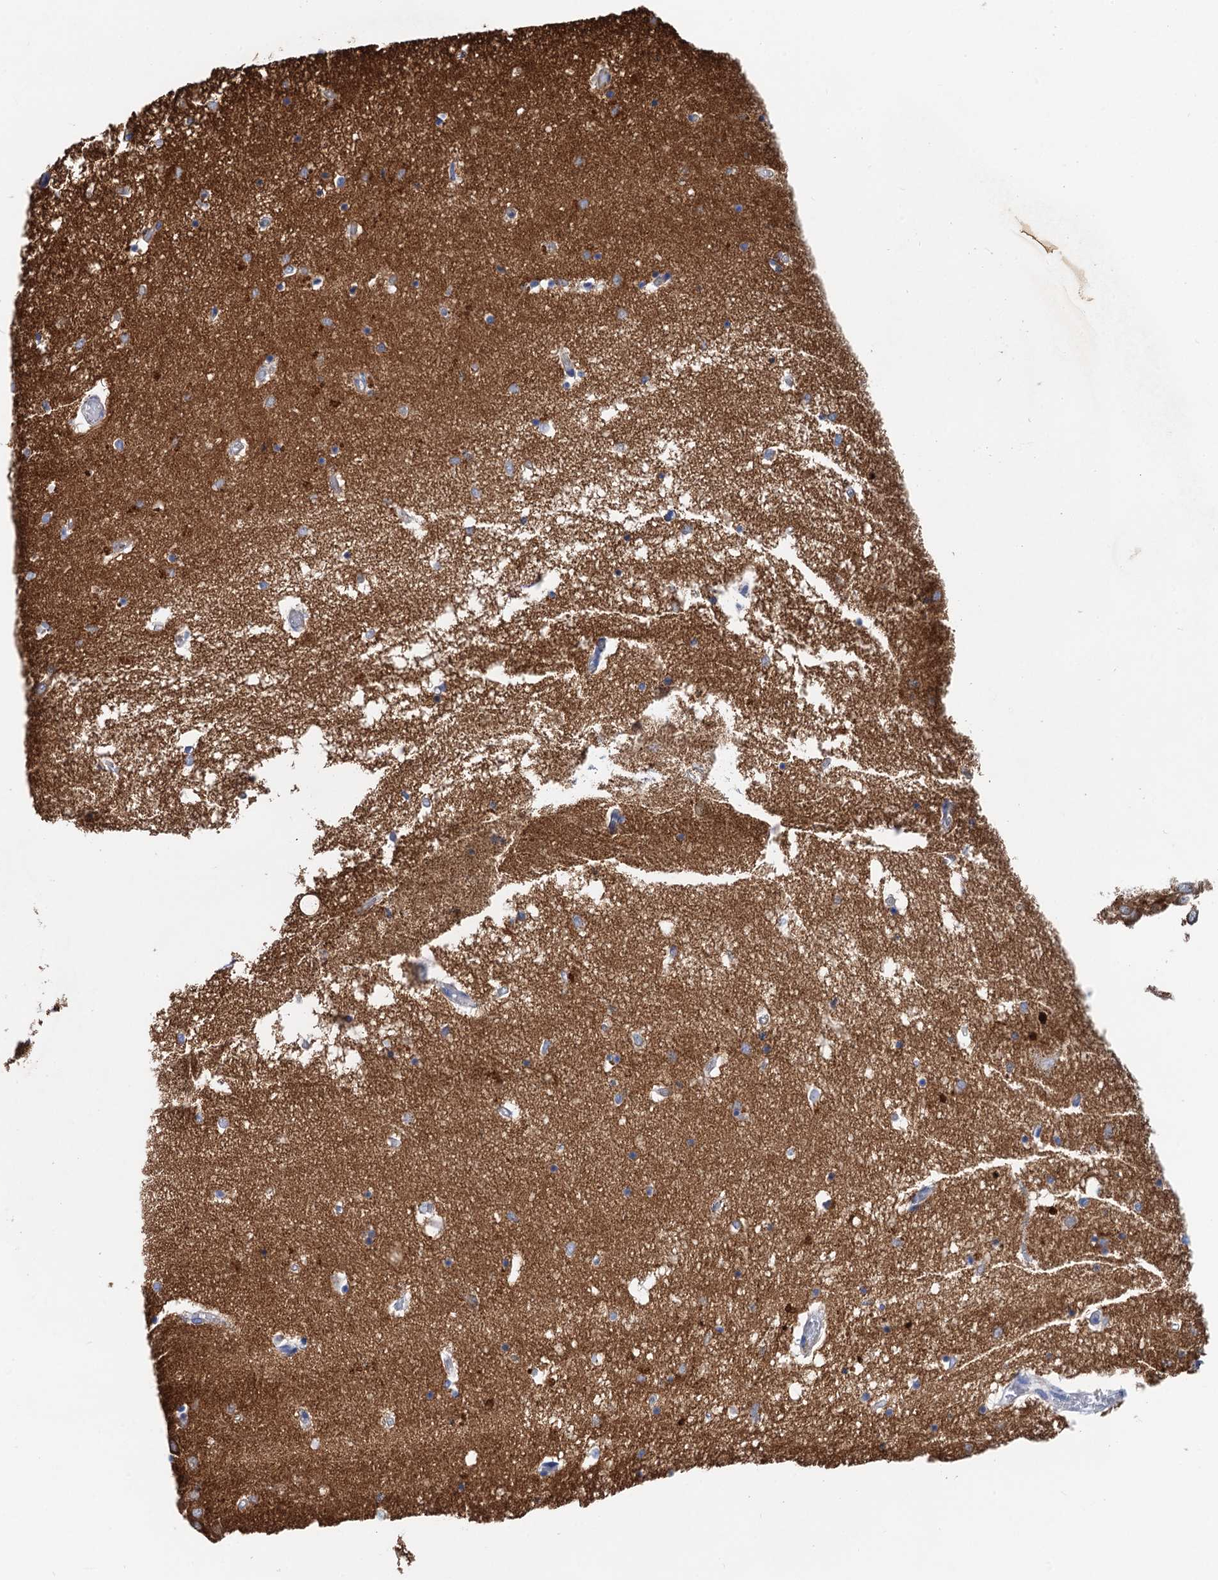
{"staining": {"intensity": "moderate", "quantity": "<25%", "location": "cytoplasmic/membranous"}, "tissue": "hippocampus", "cell_type": "Glial cells", "image_type": "normal", "snomed": [{"axis": "morphology", "description": "Normal tissue, NOS"}, {"axis": "topography", "description": "Hippocampus"}], "caption": "Unremarkable hippocampus demonstrates moderate cytoplasmic/membranous staining in approximately <25% of glial cells.", "gene": "NLRP10", "patient": {"sex": "male", "age": 70}}